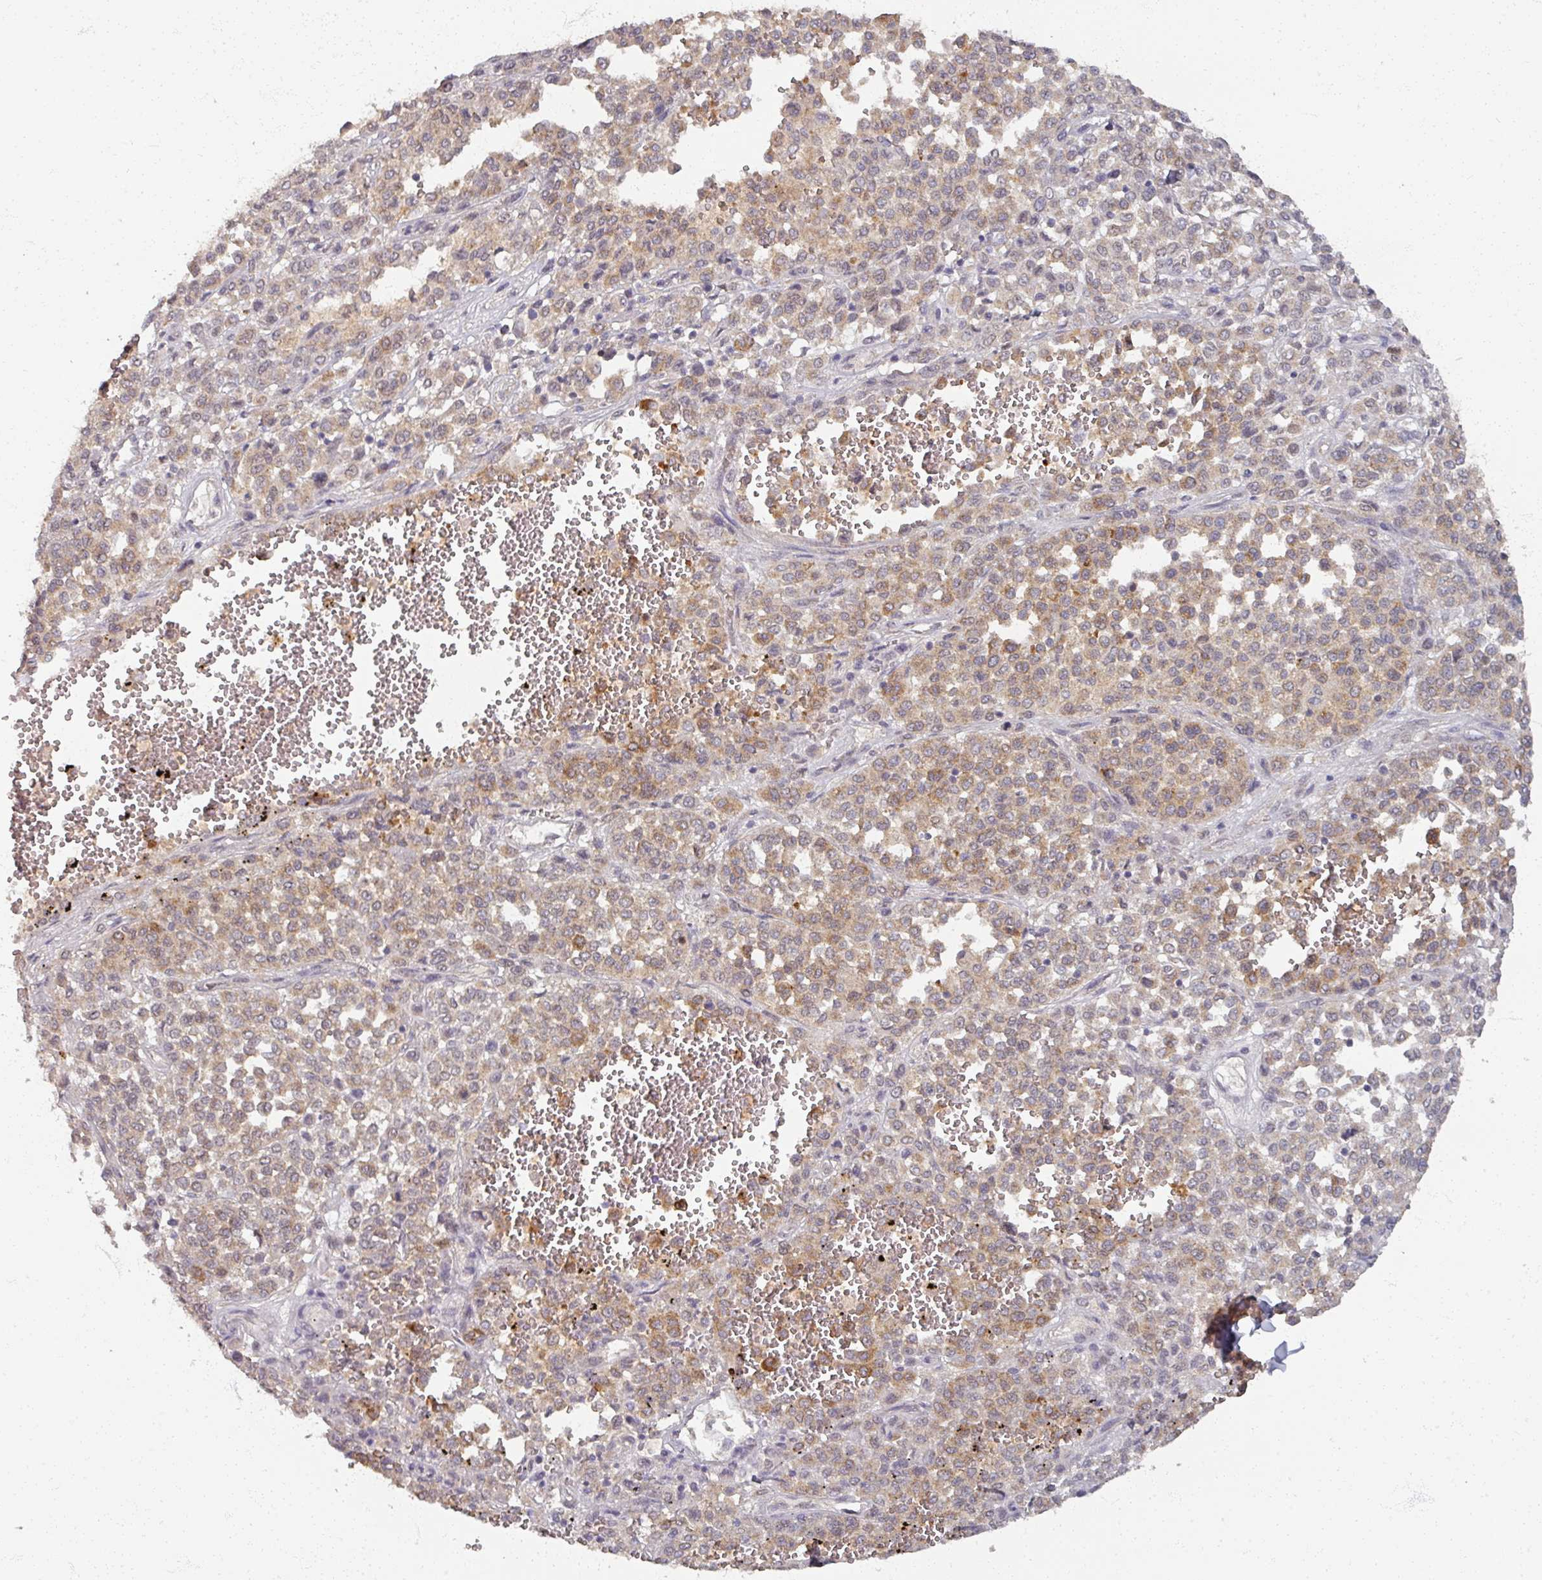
{"staining": {"intensity": "moderate", "quantity": "25%-75%", "location": "cytoplasmic/membranous"}, "tissue": "melanoma", "cell_type": "Tumor cells", "image_type": "cancer", "snomed": [{"axis": "morphology", "description": "Malignant melanoma, Metastatic site"}, {"axis": "topography", "description": "Pancreas"}], "caption": "Moderate cytoplasmic/membranous staining for a protein is seen in approximately 25%-75% of tumor cells of malignant melanoma (metastatic site) using immunohistochemistry (IHC).", "gene": "SOX11", "patient": {"sex": "female", "age": 30}}